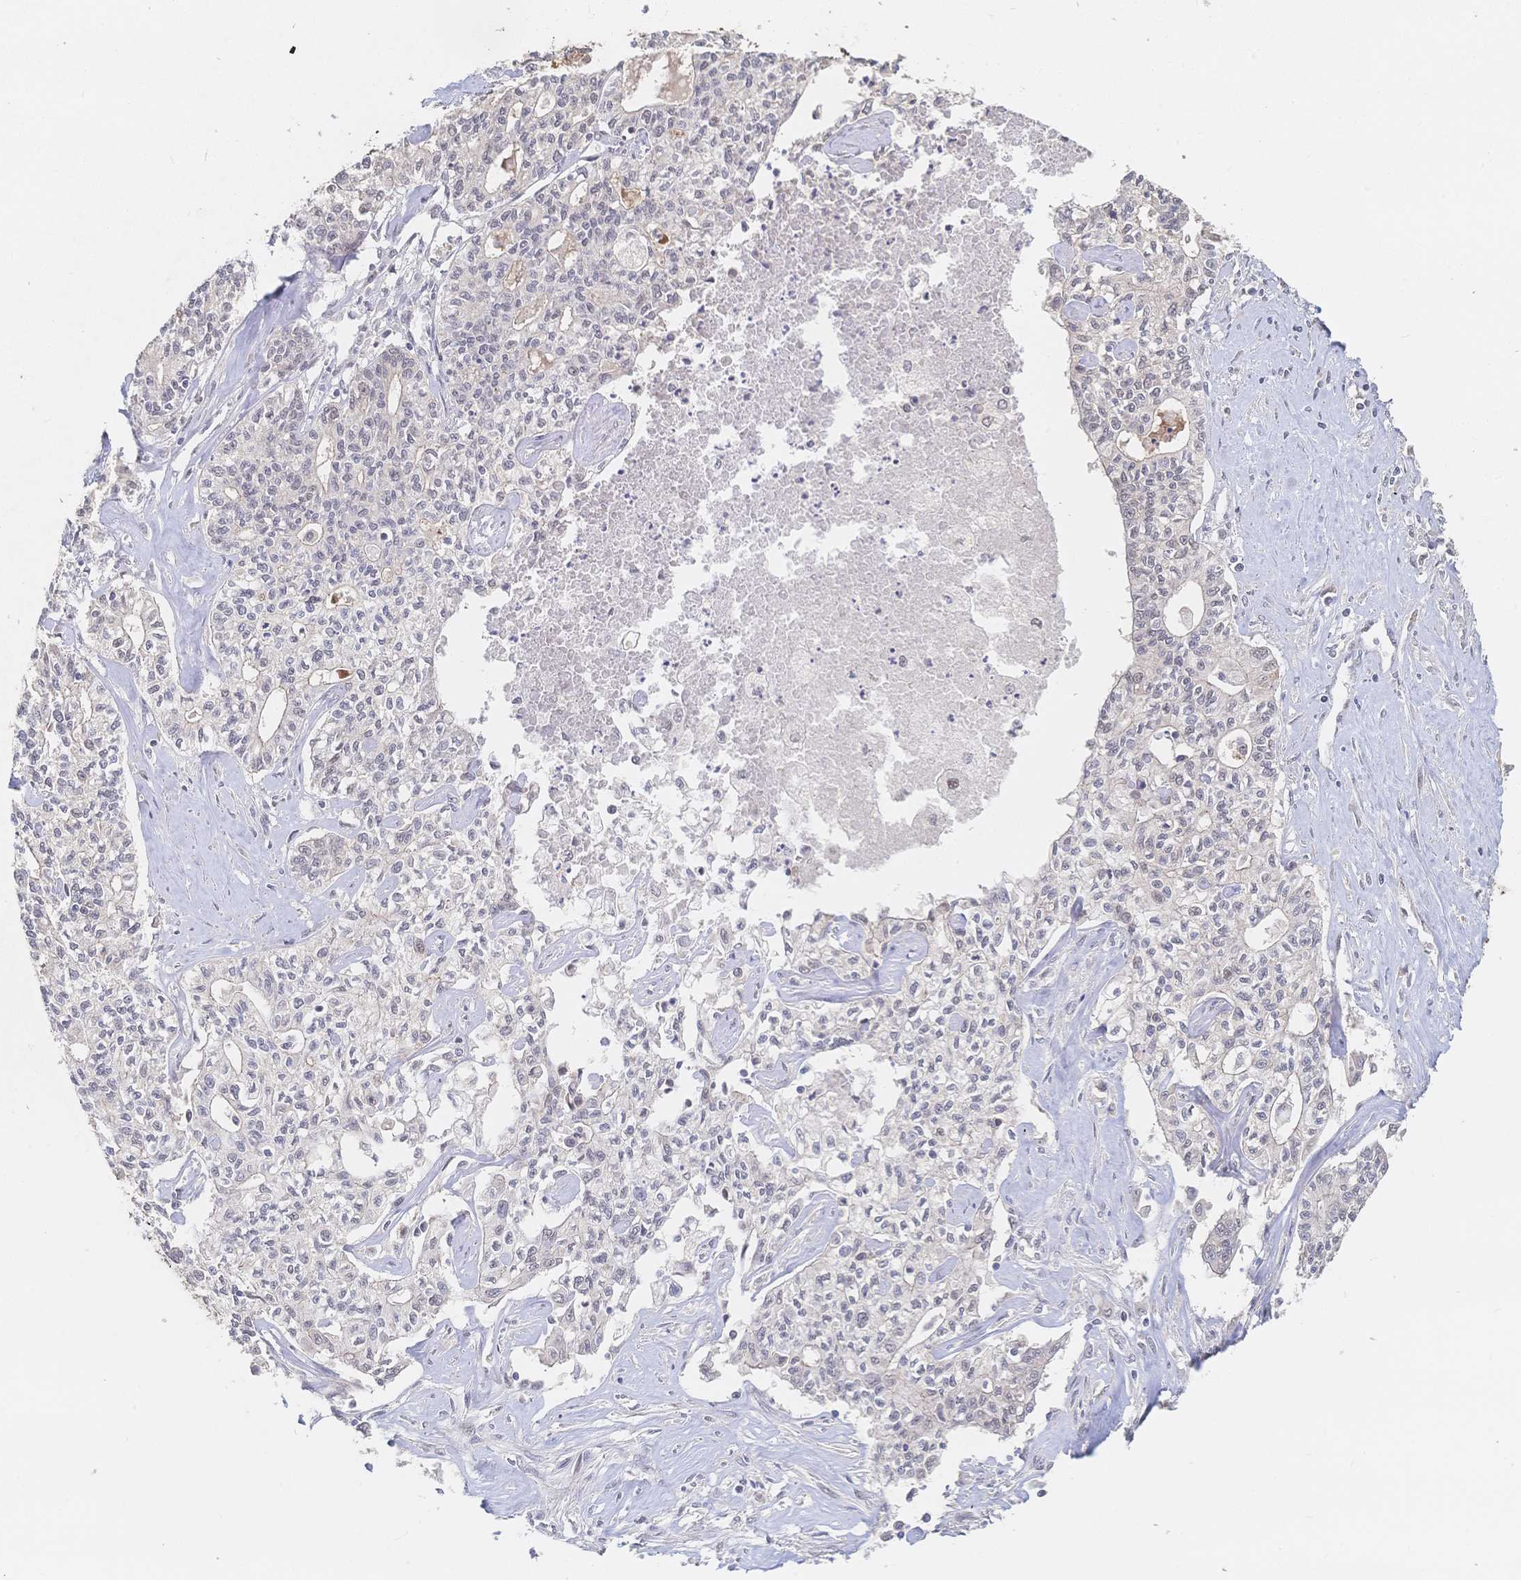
{"staining": {"intensity": "negative", "quantity": "none", "location": "none"}, "tissue": "liver cancer", "cell_type": "Tumor cells", "image_type": "cancer", "snomed": [{"axis": "morphology", "description": "Cholangiocarcinoma"}, {"axis": "topography", "description": "Liver"}], "caption": "An IHC photomicrograph of liver cholangiocarcinoma is shown. There is no staining in tumor cells of liver cholangiocarcinoma. (DAB immunohistochemistry with hematoxylin counter stain).", "gene": "LRP5", "patient": {"sex": "female", "age": 61}}